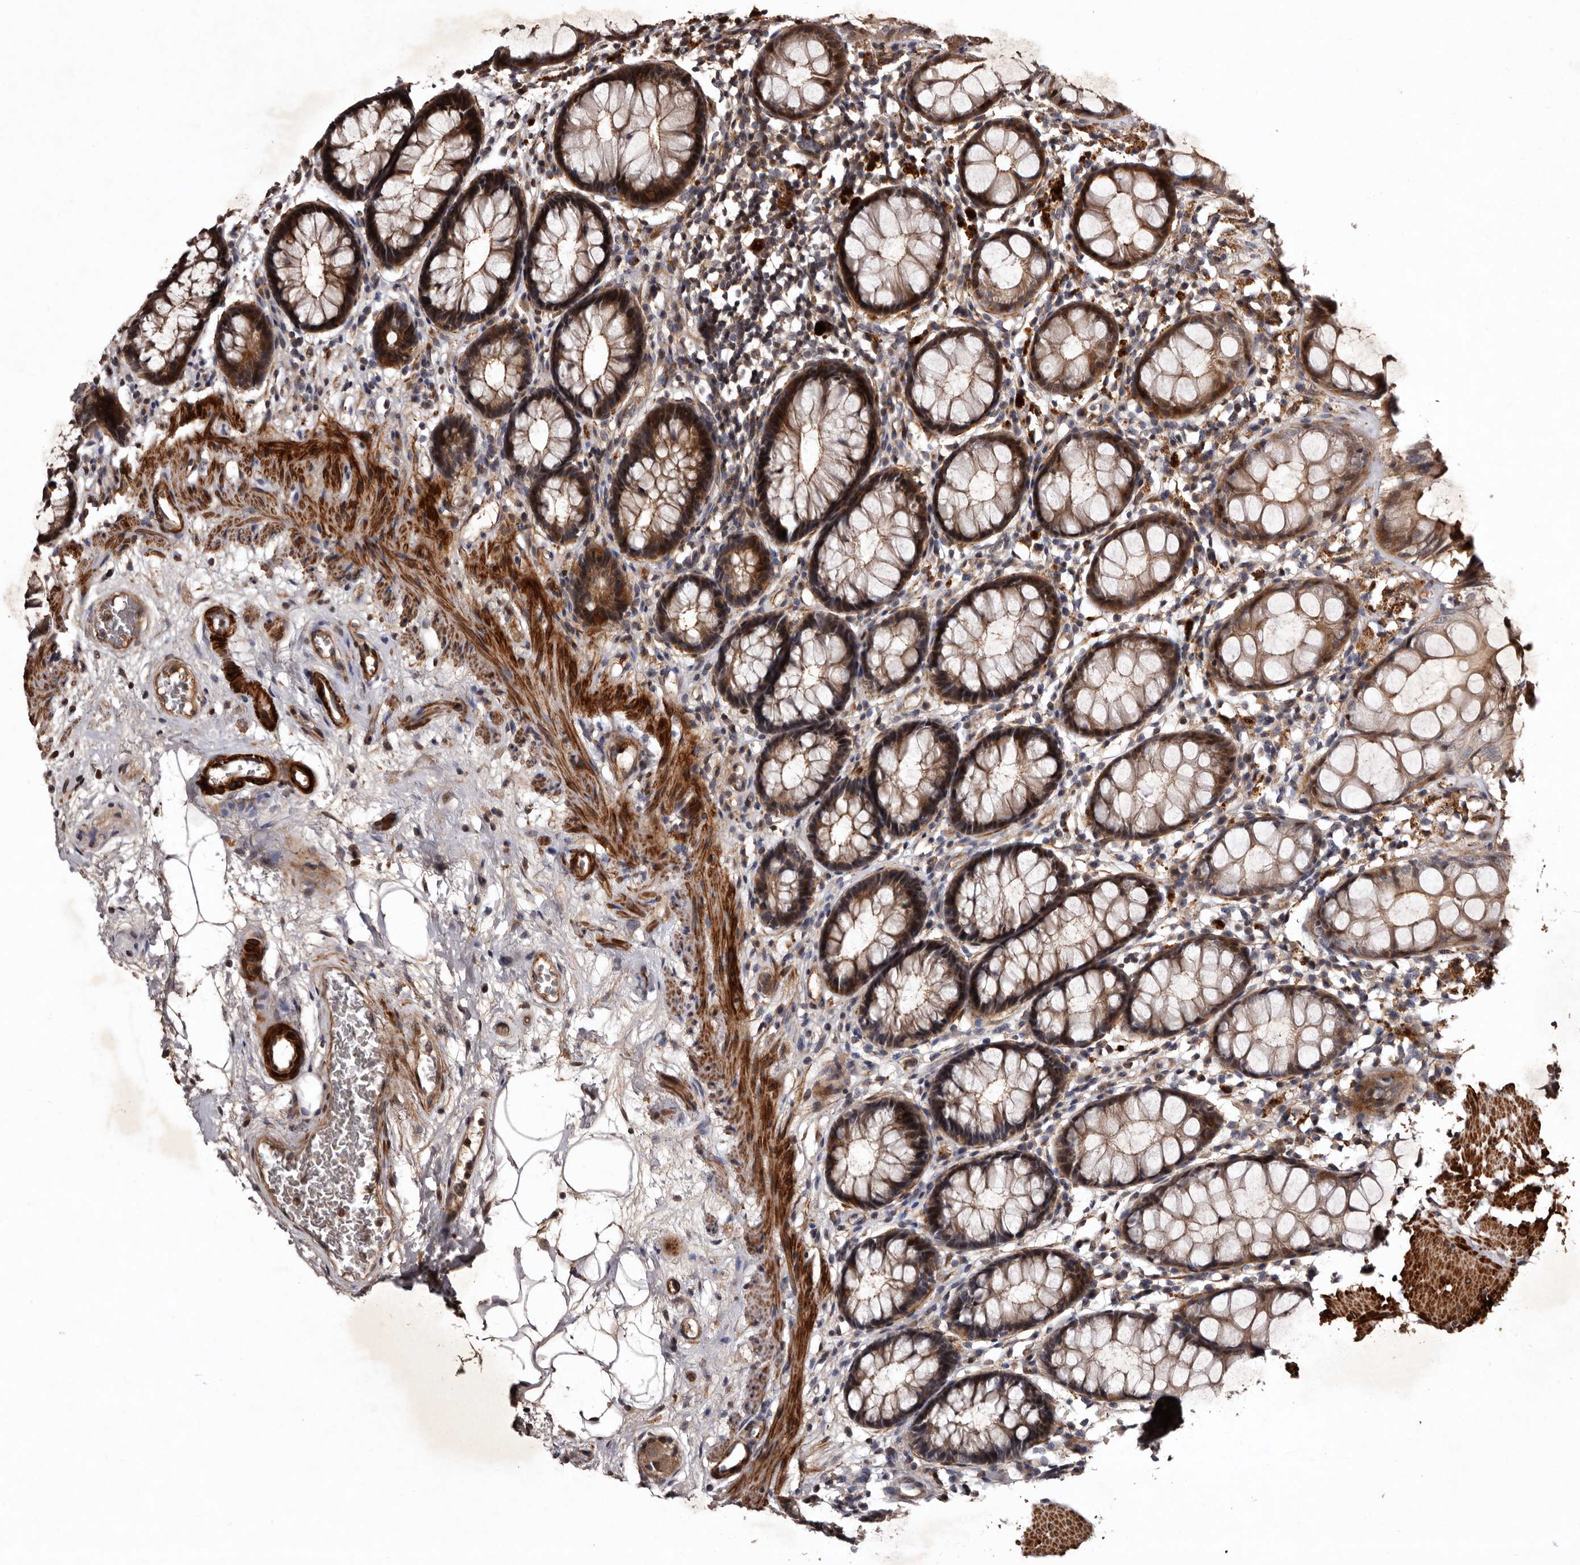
{"staining": {"intensity": "moderate", "quantity": ">75%", "location": "cytoplasmic/membranous"}, "tissue": "rectum", "cell_type": "Glandular cells", "image_type": "normal", "snomed": [{"axis": "morphology", "description": "Normal tissue, NOS"}, {"axis": "topography", "description": "Rectum"}], "caption": "IHC of benign rectum exhibits medium levels of moderate cytoplasmic/membranous positivity in about >75% of glandular cells.", "gene": "PRKD3", "patient": {"sex": "male", "age": 64}}